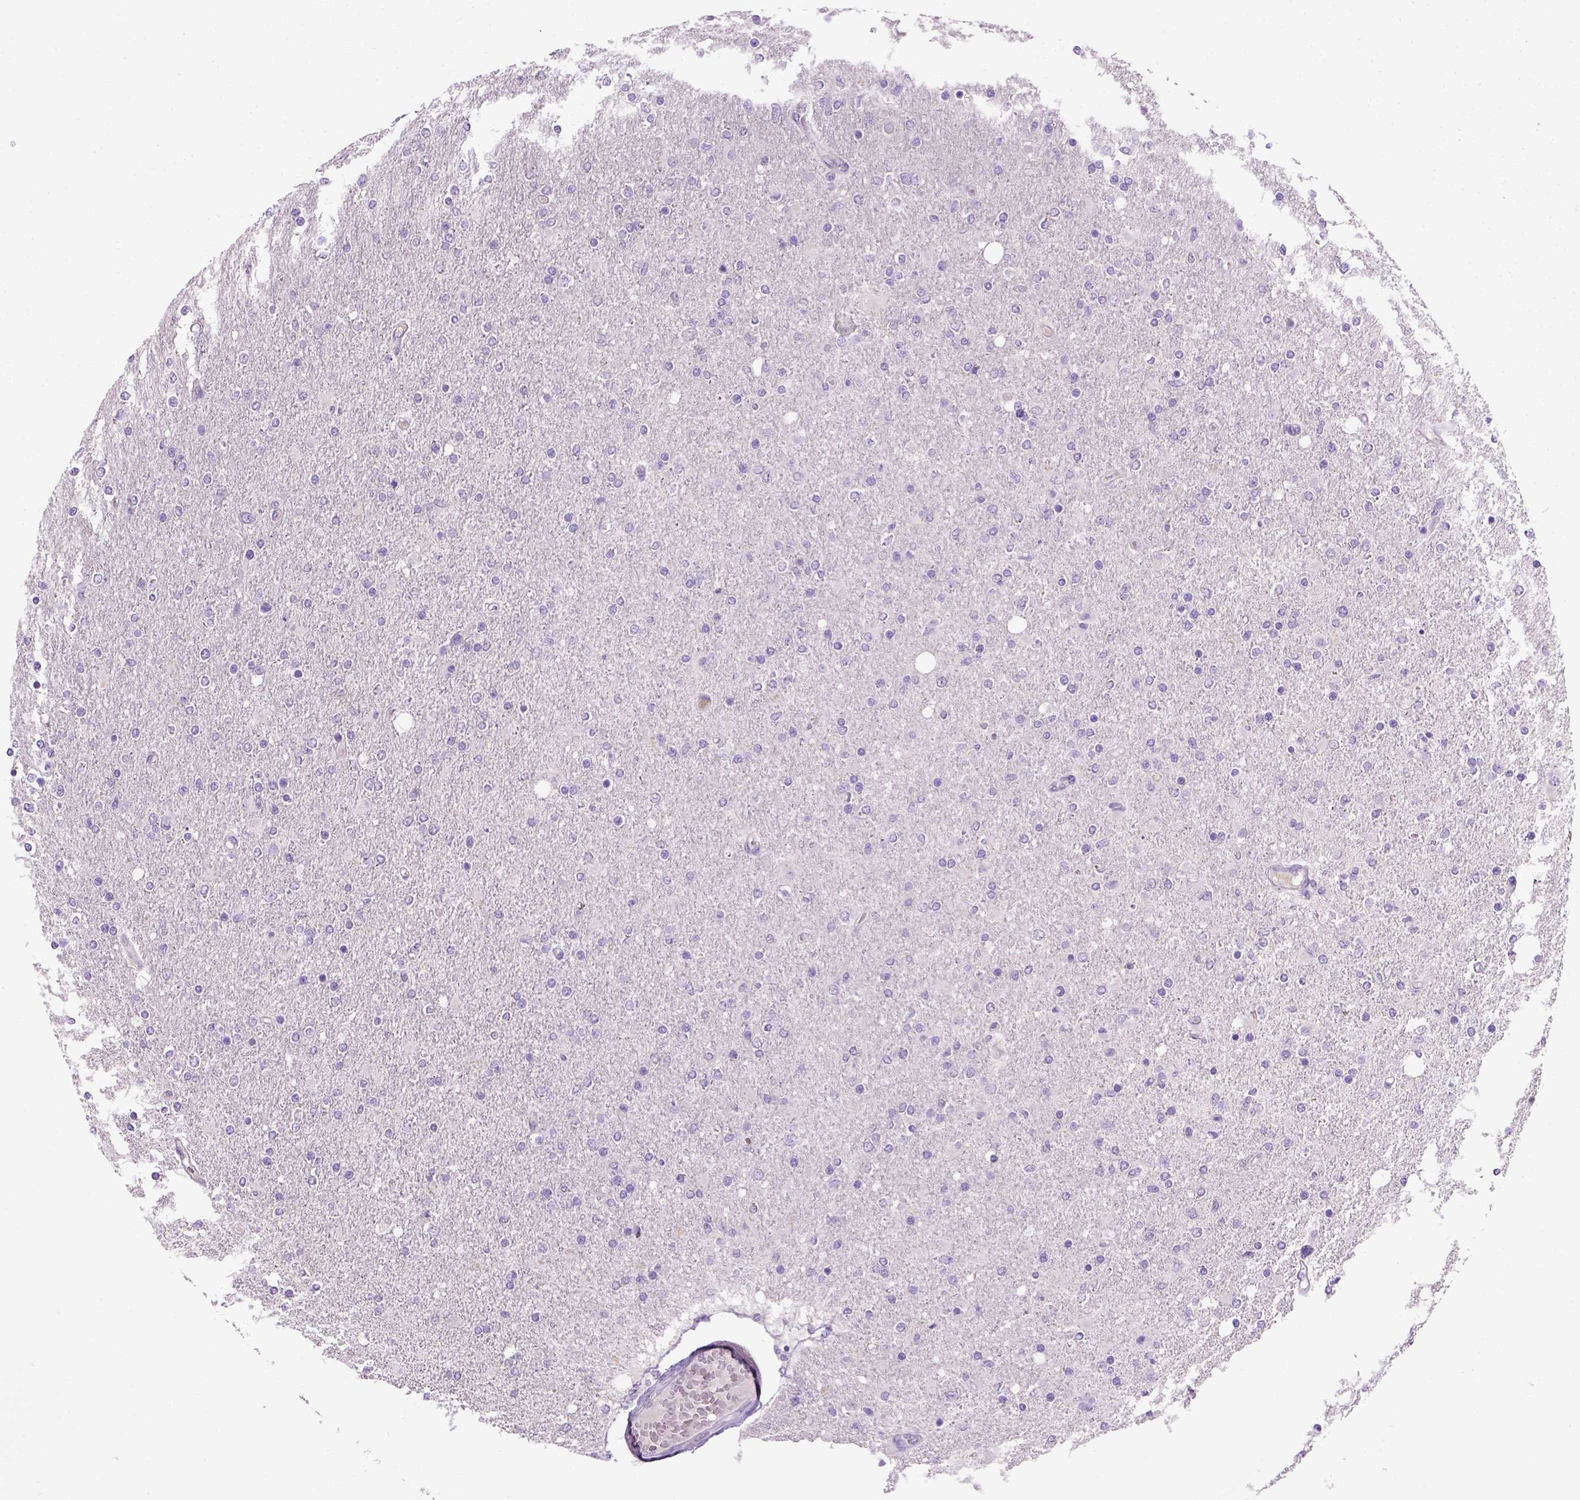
{"staining": {"intensity": "negative", "quantity": "none", "location": "none"}, "tissue": "glioma", "cell_type": "Tumor cells", "image_type": "cancer", "snomed": [{"axis": "morphology", "description": "Glioma, malignant, High grade"}, {"axis": "topography", "description": "Cerebral cortex"}], "caption": "The micrograph demonstrates no significant staining in tumor cells of glioma.", "gene": "CDH1", "patient": {"sex": "male", "age": 70}}